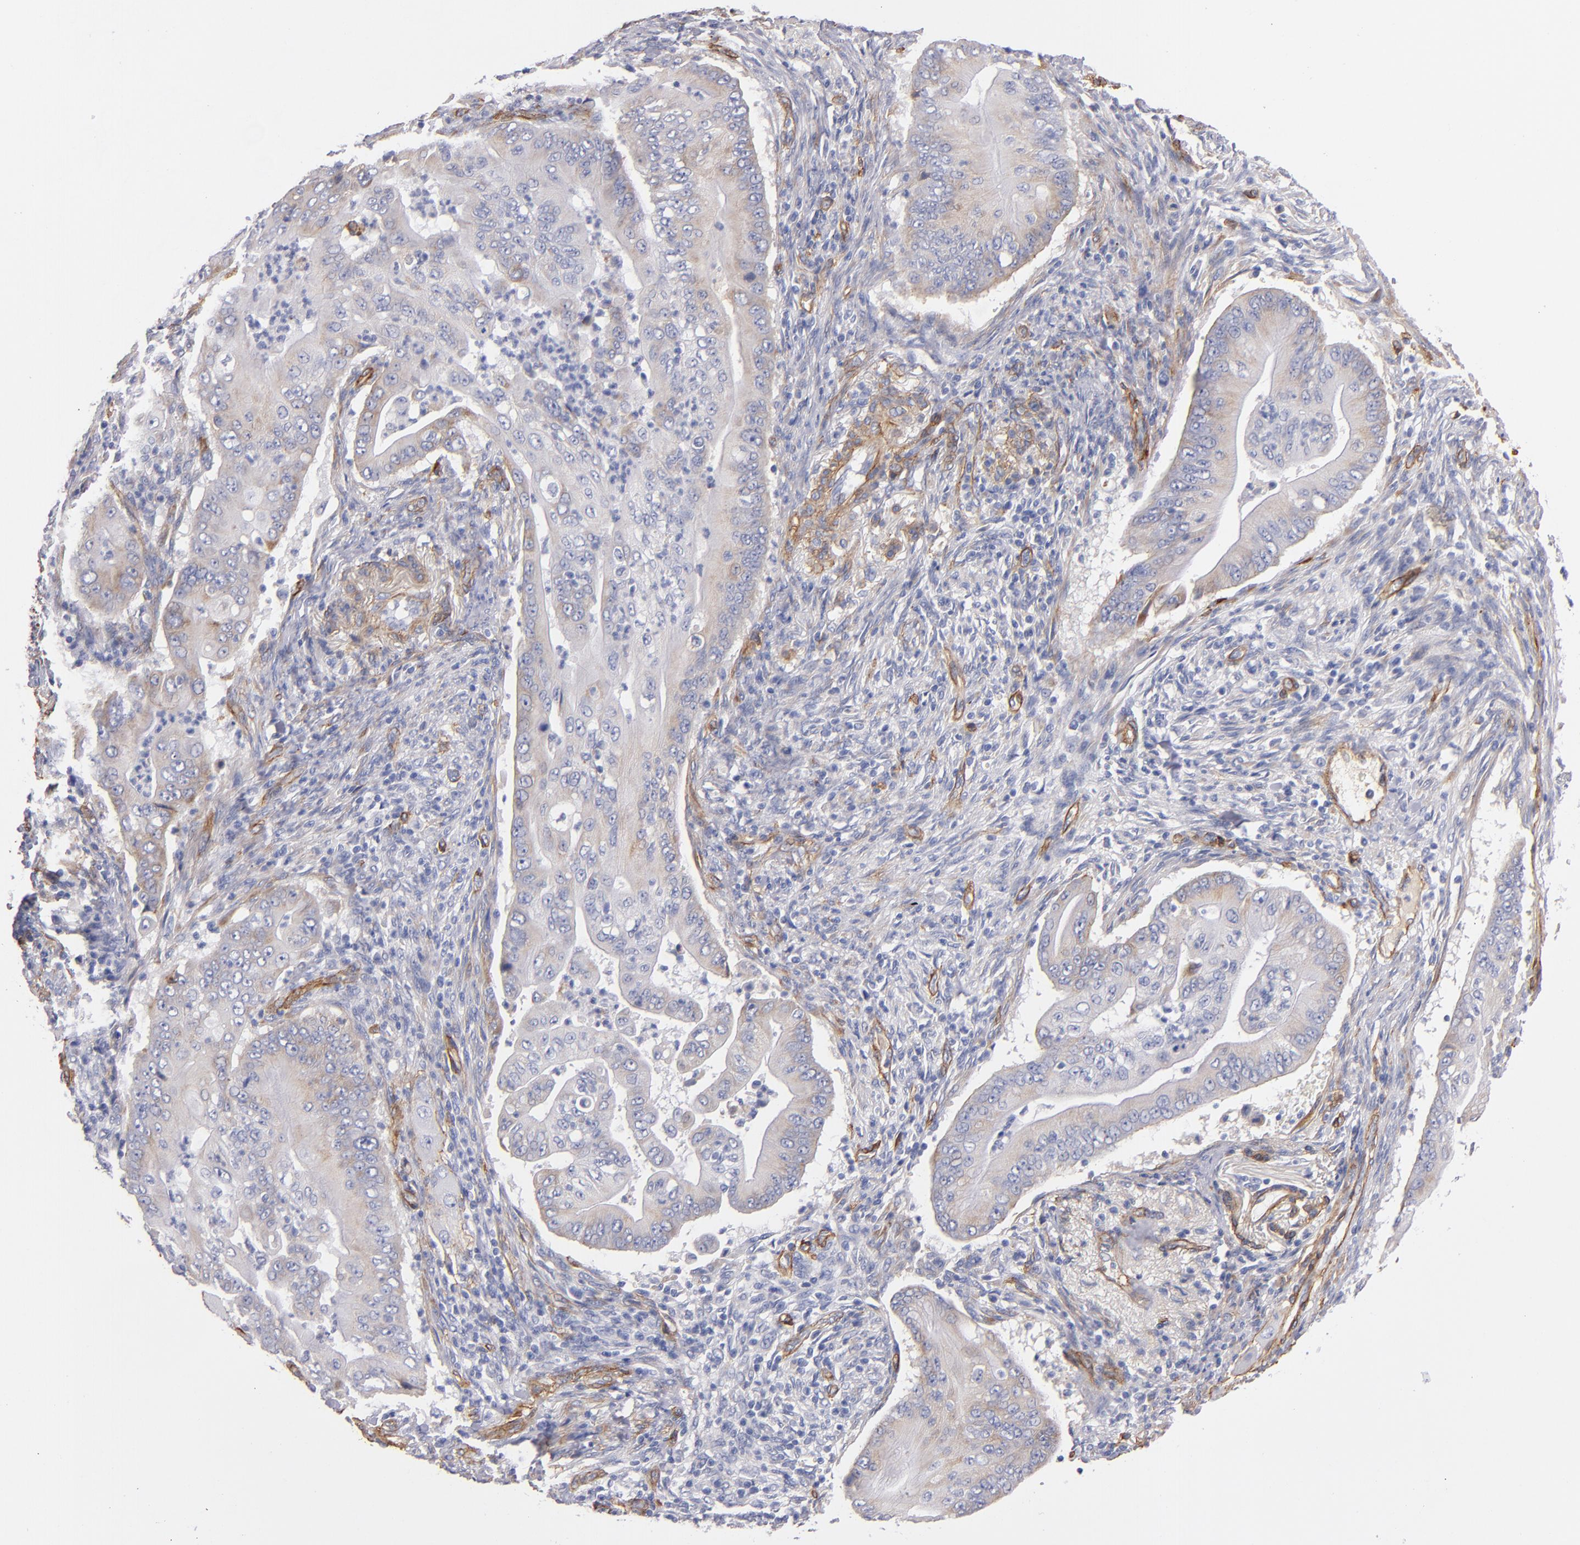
{"staining": {"intensity": "weak", "quantity": ">75%", "location": "cytoplasmic/membranous"}, "tissue": "pancreatic cancer", "cell_type": "Tumor cells", "image_type": "cancer", "snomed": [{"axis": "morphology", "description": "Adenocarcinoma, NOS"}, {"axis": "topography", "description": "Pancreas"}], "caption": "Immunohistochemical staining of pancreatic cancer (adenocarcinoma) reveals low levels of weak cytoplasmic/membranous expression in about >75% of tumor cells. (DAB (3,3'-diaminobenzidine) IHC with brightfield microscopy, high magnification).", "gene": "LAMC1", "patient": {"sex": "male", "age": 62}}